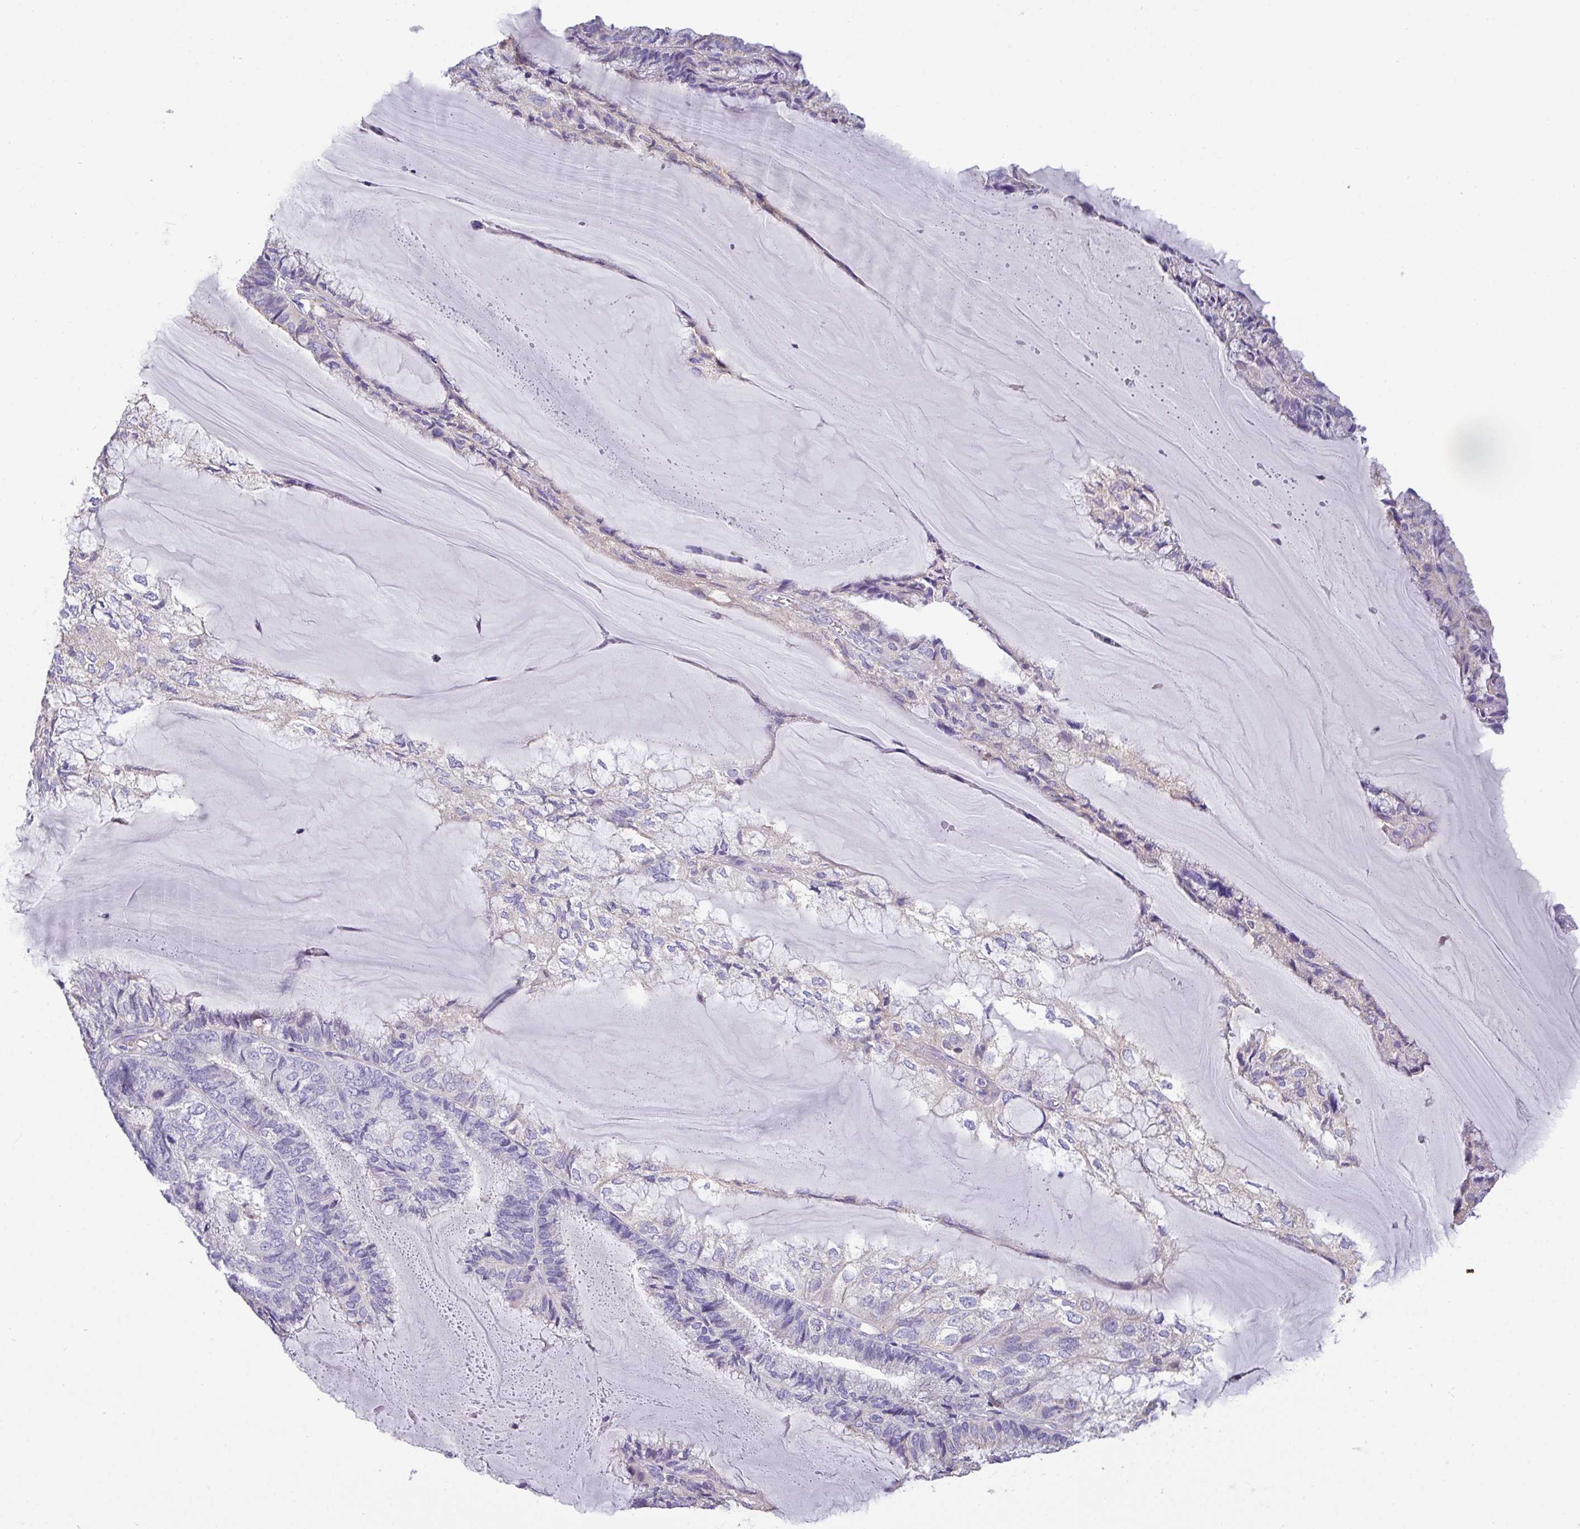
{"staining": {"intensity": "negative", "quantity": "none", "location": "none"}, "tissue": "endometrial cancer", "cell_type": "Tumor cells", "image_type": "cancer", "snomed": [{"axis": "morphology", "description": "Adenocarcinoma, NOS"}, {"axis": "topography", "description": "Endometrium"}], "caption": "A high-resolution photomicrograph shows immunohistochemistry staining of endometrial cancer, which shows no significant expression in tumor cells.", "gene": "CA10", "patient": {"sex": "female", "age": 81}}